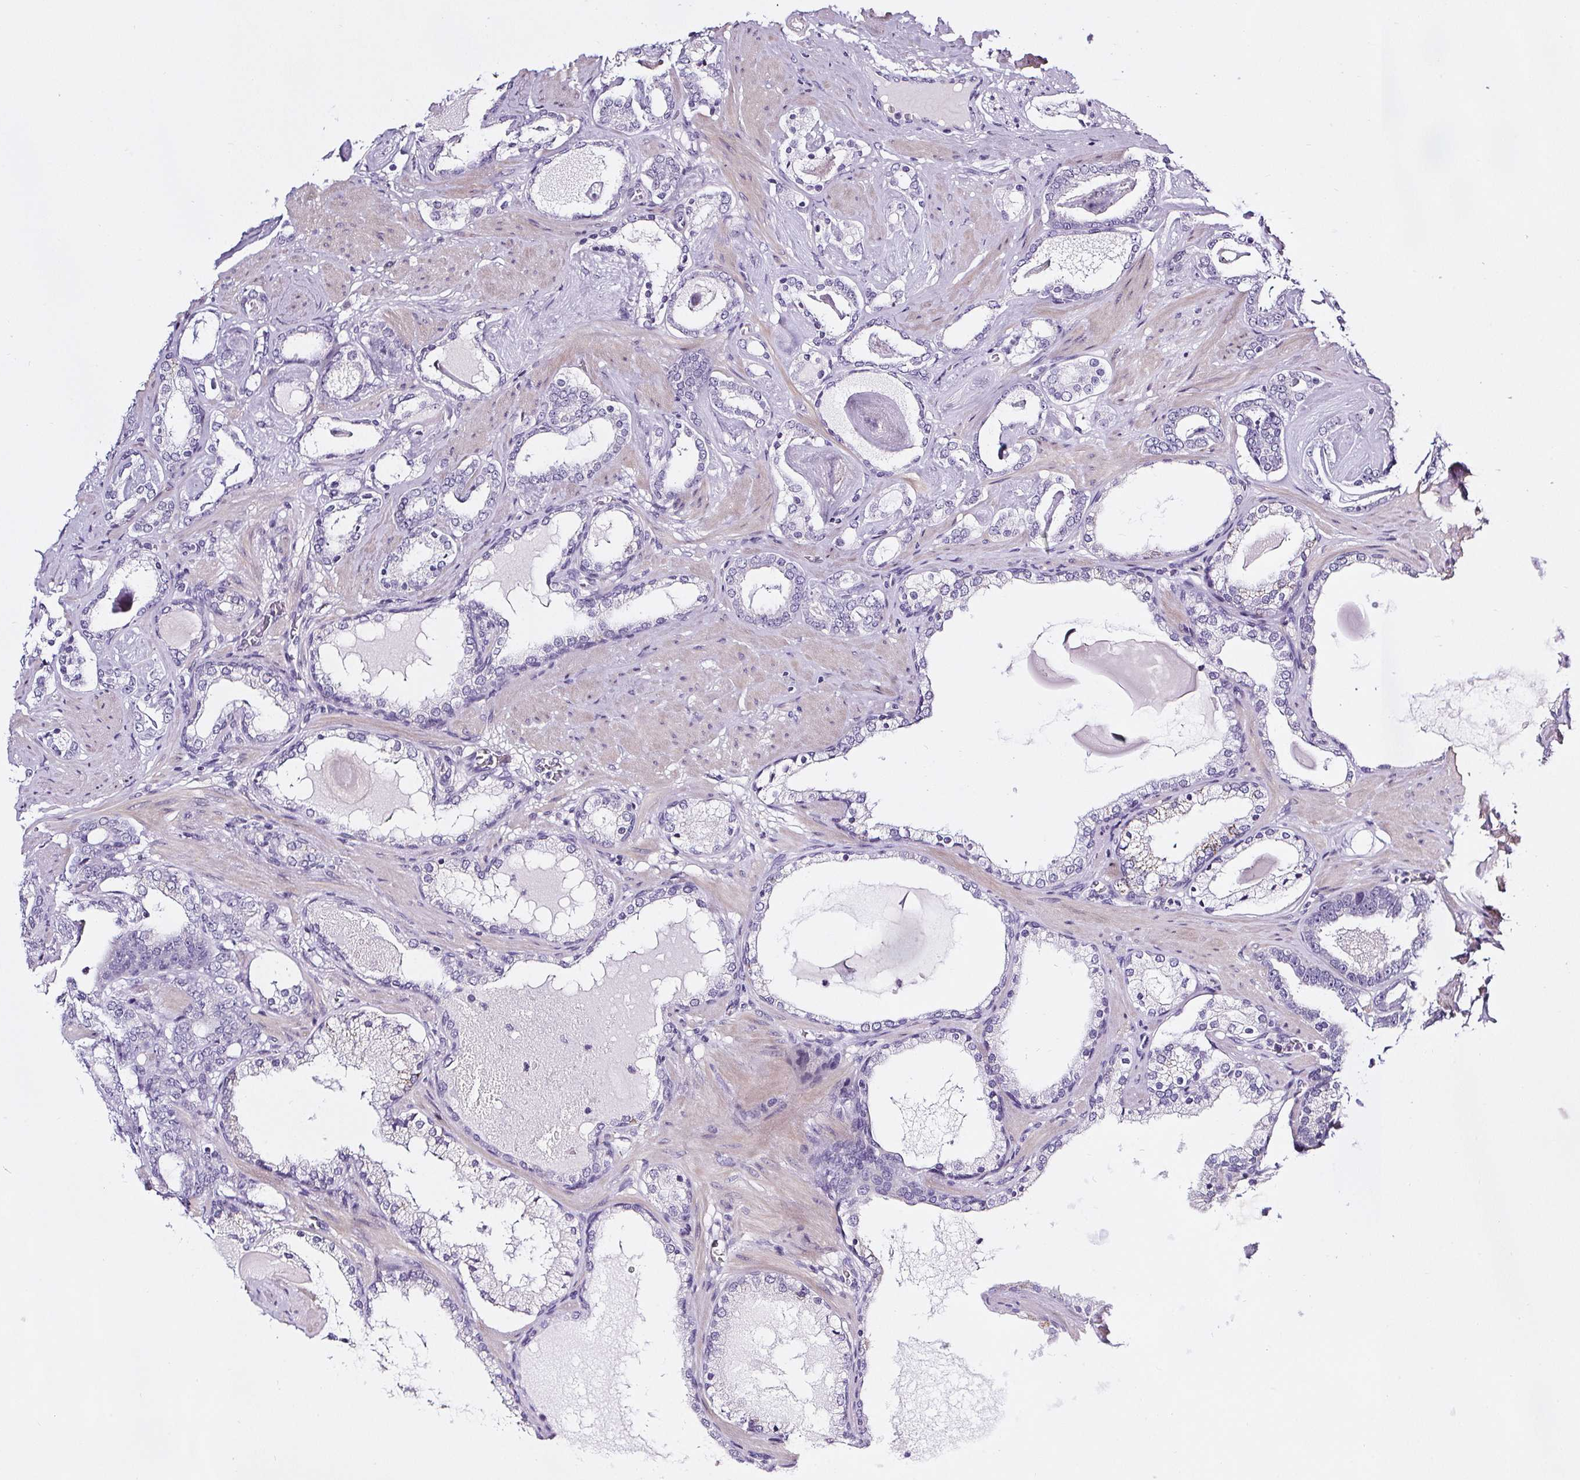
{"staining": {"intensity": "negative", "quantity": "none", "location": "none"}, "tissue": "prostate cancer", "cell_type": "Tumor cells", "image_type": "cancer", "snomed": [{"axis": "morphology", "description": "Adenocarcinoma, High grade"}, {"axis": "topography", "description": "Prostate"}], "caption": "Immunohistochemistry (IHC) of prostate cancer (high-grade adenocarcinoma) shows no expression in tumor cells.", "gene": "ELAVL2", "patient": {"sex": "male", "age": 63}}